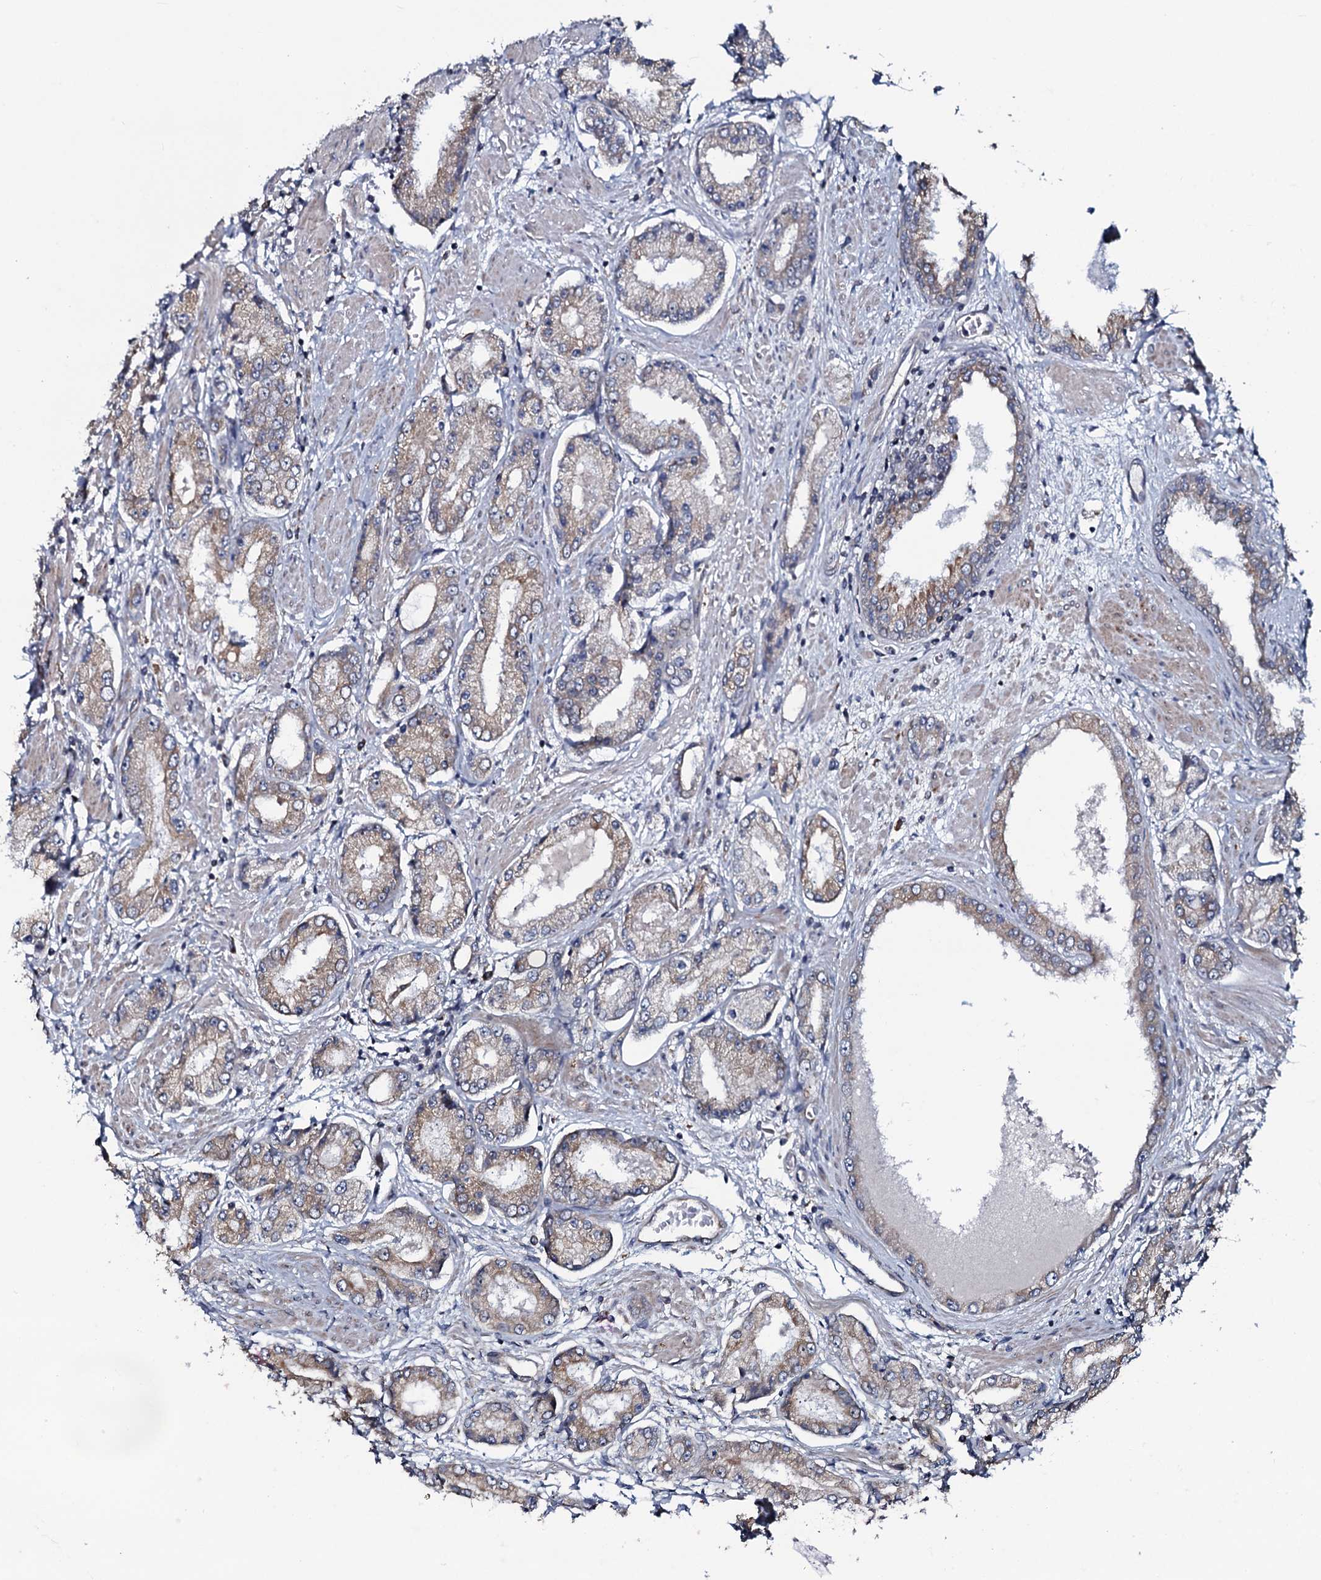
{"staining": {"intensity": "weak", "quantity": "<25%", "location": "cytoplasmic/membranous"}, "tissue": "prostate cancer", "cell_type": "Tumor cells", "image_type": "cancer", "snomed": [{"axis": "morphology", "description": "Adenocarcinoma, High grade"}, {"axis": "topography", "description": "Prostate"}], "caption": "High power microscopy micrograph of an immunohistochemistry histopathology image of high-grade adenocarcinoma (prostate), revealing no significant staining in tumor cells. The staining is performed using DAB (3,3'-diaminobenzidine) brown chromogen with nuclei counter-stained in using hematoxylin.", "gene": "TMEM151A", "patient": {"sex": "male", "age": 59}}